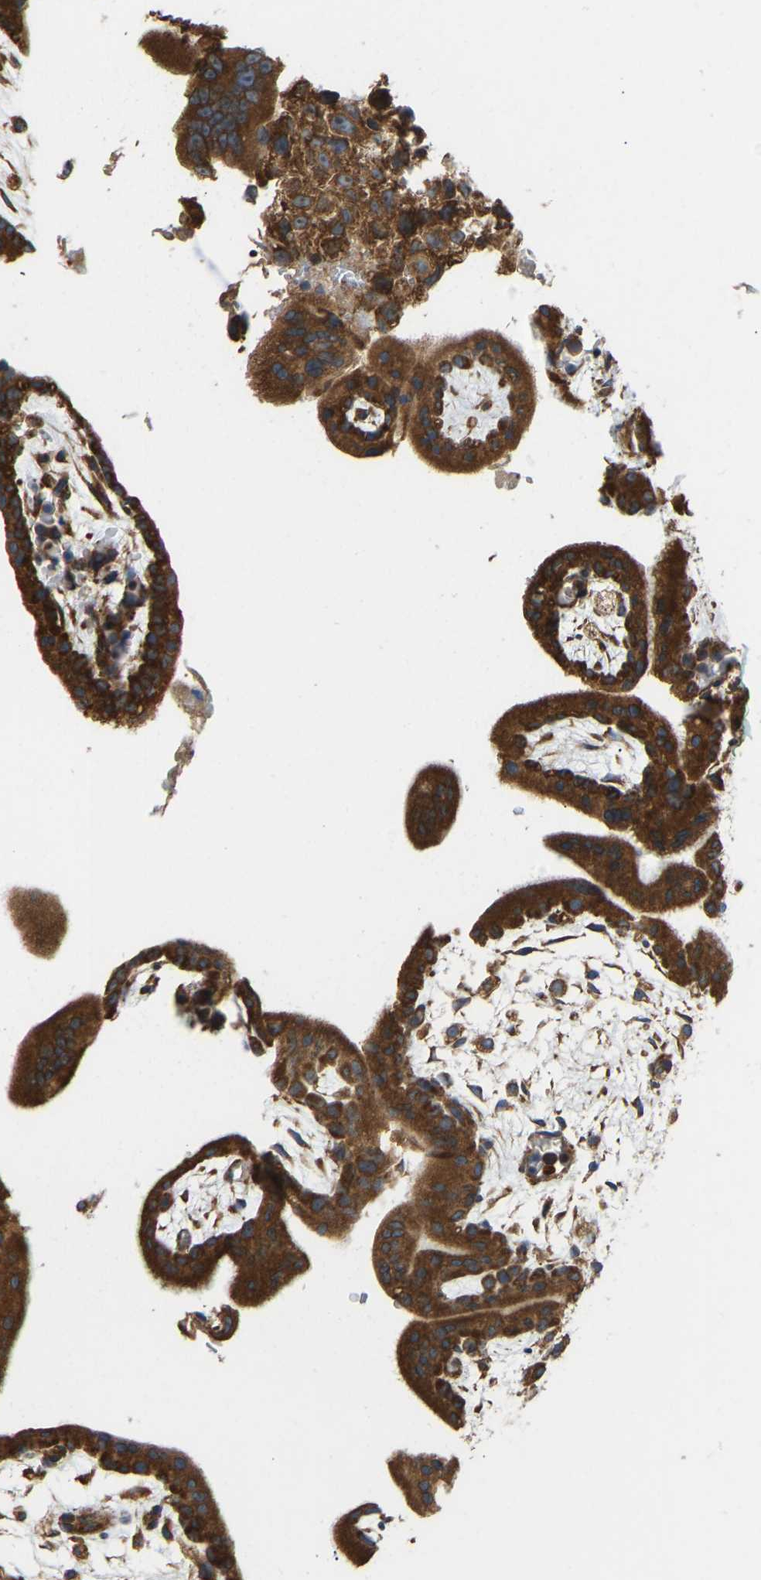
{"staining": {"intensity": "moderate", "quantity": ">75%", "location": "cytoplasmic/membranous"}, "tissue": "placenta", "cell_type": "Decidual cells", "image_type": "normal", "snomed": [{"axis": "morphology", "description": "Normal tissue, NOS"}, {"axis": "topography", "description": "Placenta"}], "caption": "Immunohistochemical staining of unremarkable placenta demonstrates moderate cytoplasmic/membranous protein positivity in approximately >75% of decidual cells.", "gene": "RPS6KB2", "patient": {"sex": "female", "age": 35}}